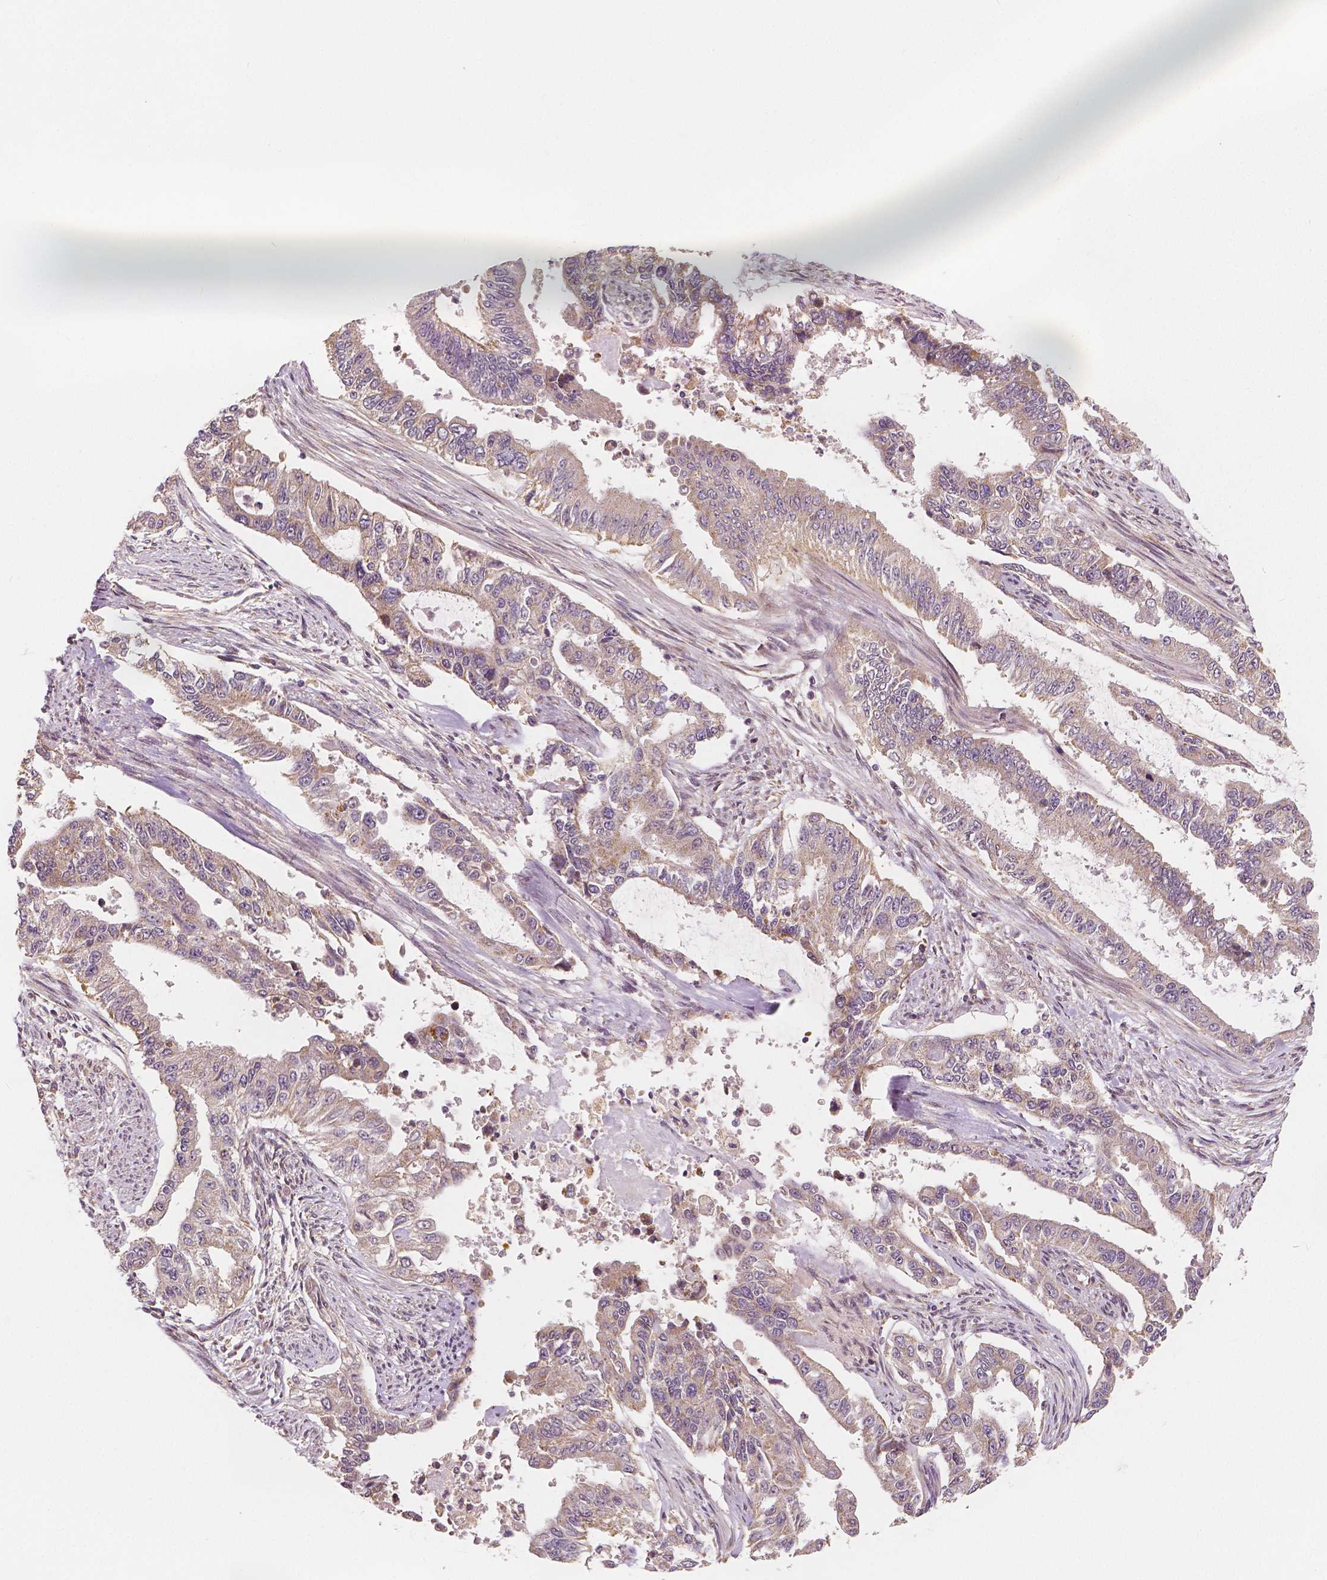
{"staining": {"intensity": "weak", "quantity": ">75%", "location": "cytoplasmic/membranous"}, "tissue": "endometrial cancer", "cell_type": "Tumor cells", "image_type": "cancer", "snomed": [{"axis": "morphology", "description": "Adenocarcinoma, NOS"}, {"axis": "topography", "description": "Uterus"}], "caption": "Endometrial adenocarcinoma tissue shows weak cytoplasmic/membranous expression in about >75% of tumor cells (DAB IHC, brown staining for protein, blue staining for nuclei).", "gene": "SNX12", "patient": {"sex": "female", "age": 59}}